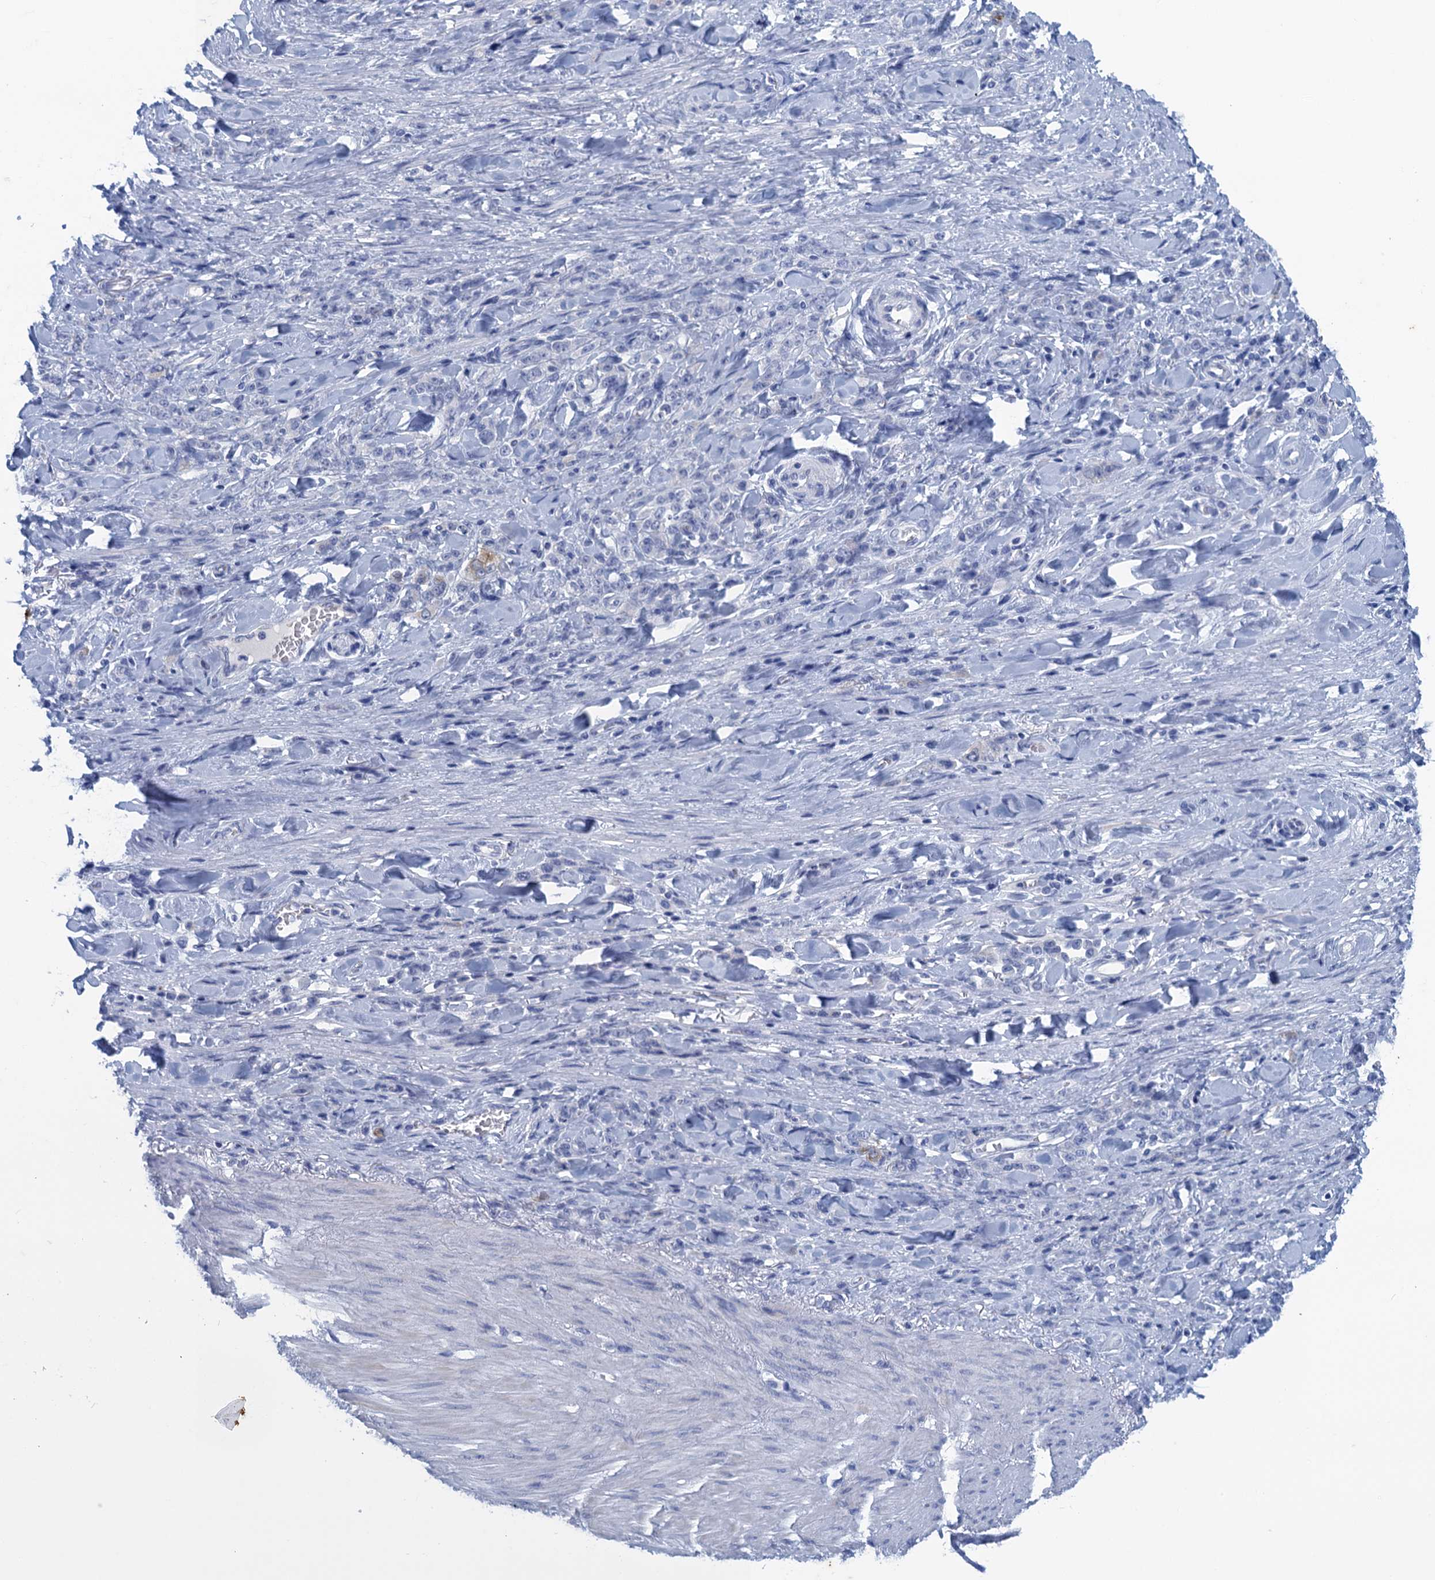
{"staining": {"intensity": "negative", "quantity": "none", "location": "none"}, "tissue": "stomach cancer", "cell_type": "Tumor cells", "image_type": "cancer", "snomed": [{"axis": "morphology", "description": "Normal tissue, NOS"}, {"axis": "morphology", "description": "Adenocarcinoma, NOS"}, {"axis": "topography", "description": "Stomach"}], "caption": "An IHC photomicrograph of stomach adenocarcinoma is shown. There is no staining in tumor cells of stomach adenocarcinoma.", "gene": "SCEL", "patient": {"sex": "male", "age": 82}}